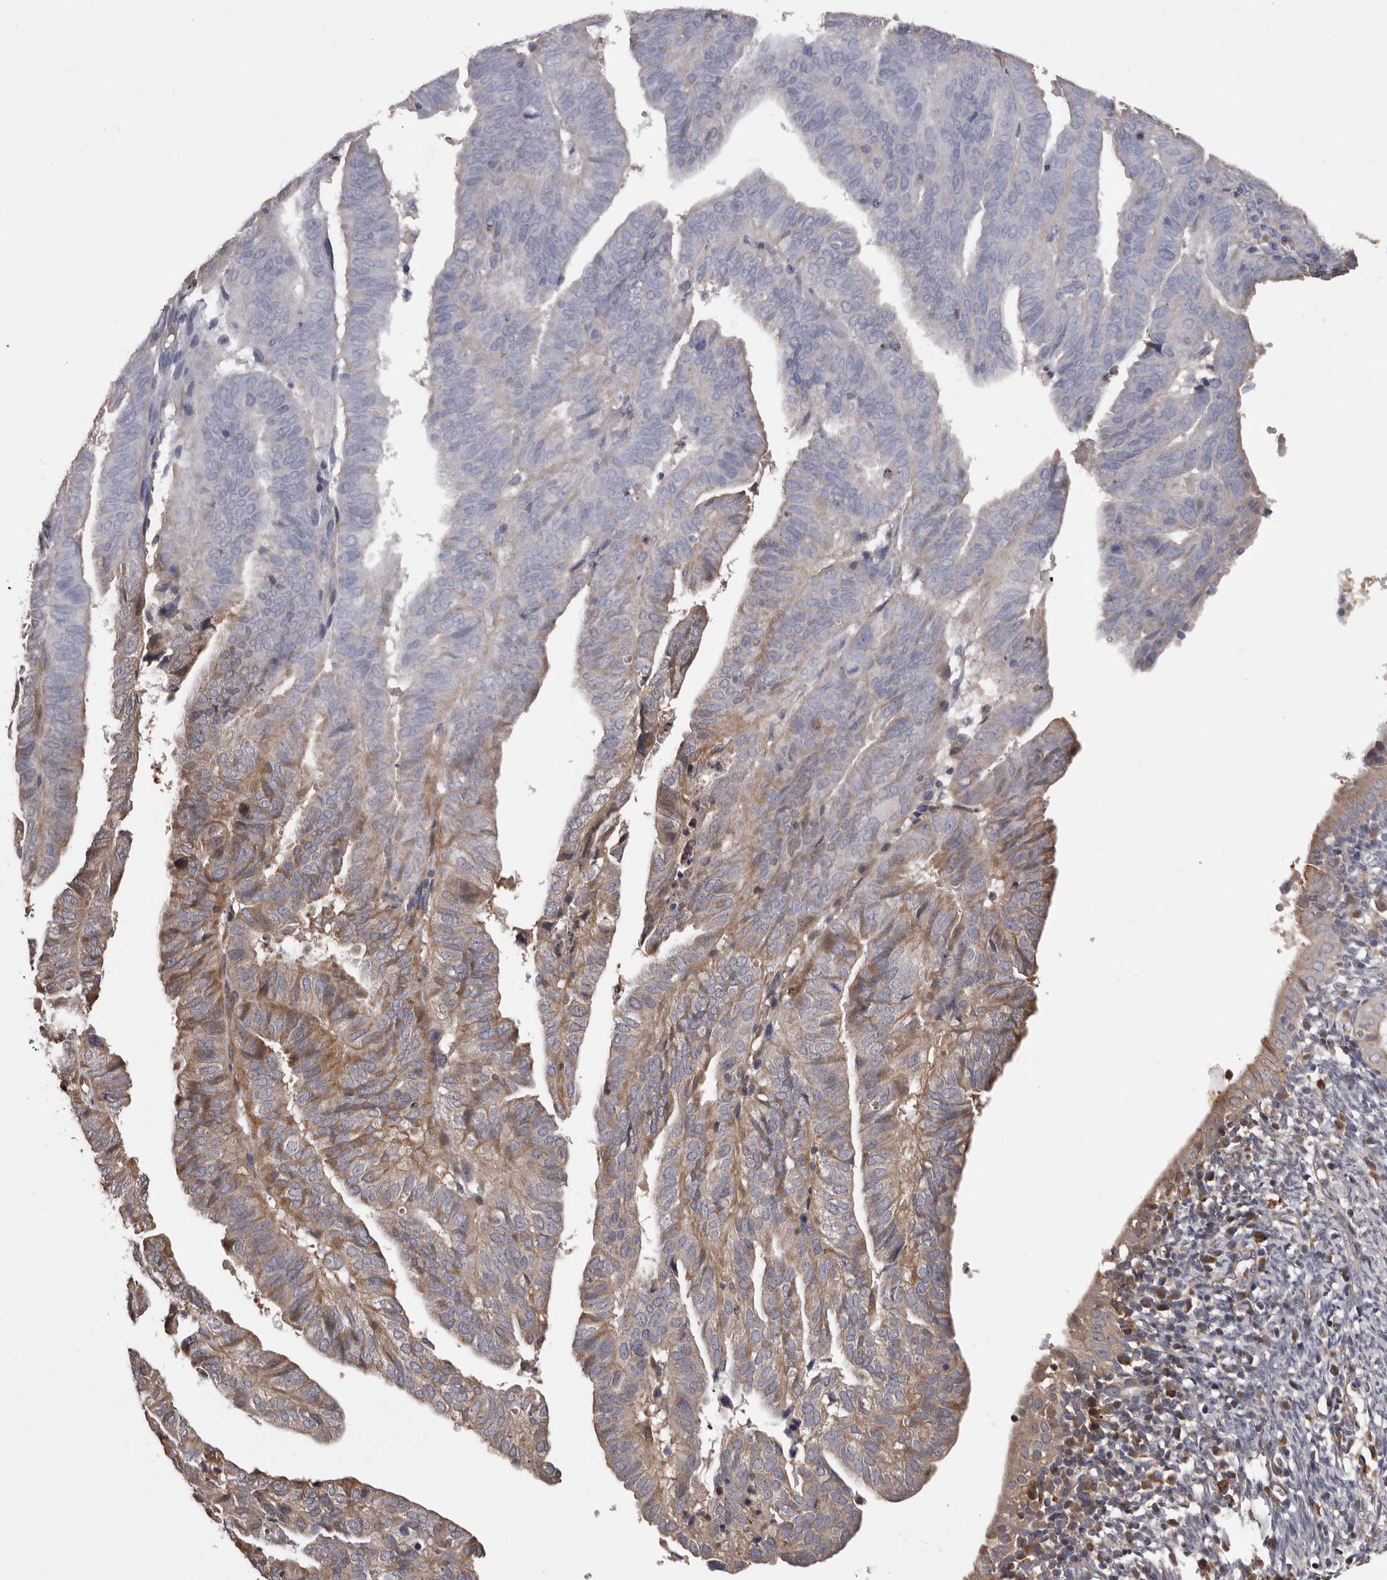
{"staining": {"intensity": "weak", "quantity": "25%-75%", "location": "cytoplasmic/membranous"}, "tissue": "endometrial cancer", "cell_type": "Tumor cells", "image_type": "cancer", "snomed": [{"axis": "morphology", "description": "Adenocarcinoma, NOS"}, {"axis": "topography", "description": "Uterus"}], "caption": "Brown immunohistochemical staining in human endometrial cancer (adenocarcinoma) demonstrates weak cytoplasmic/membranous staining in approximately 25%-75% of tumor cells.", "gene": "ADAMTS2", "patient": {"sex": "female", "age": 77}}